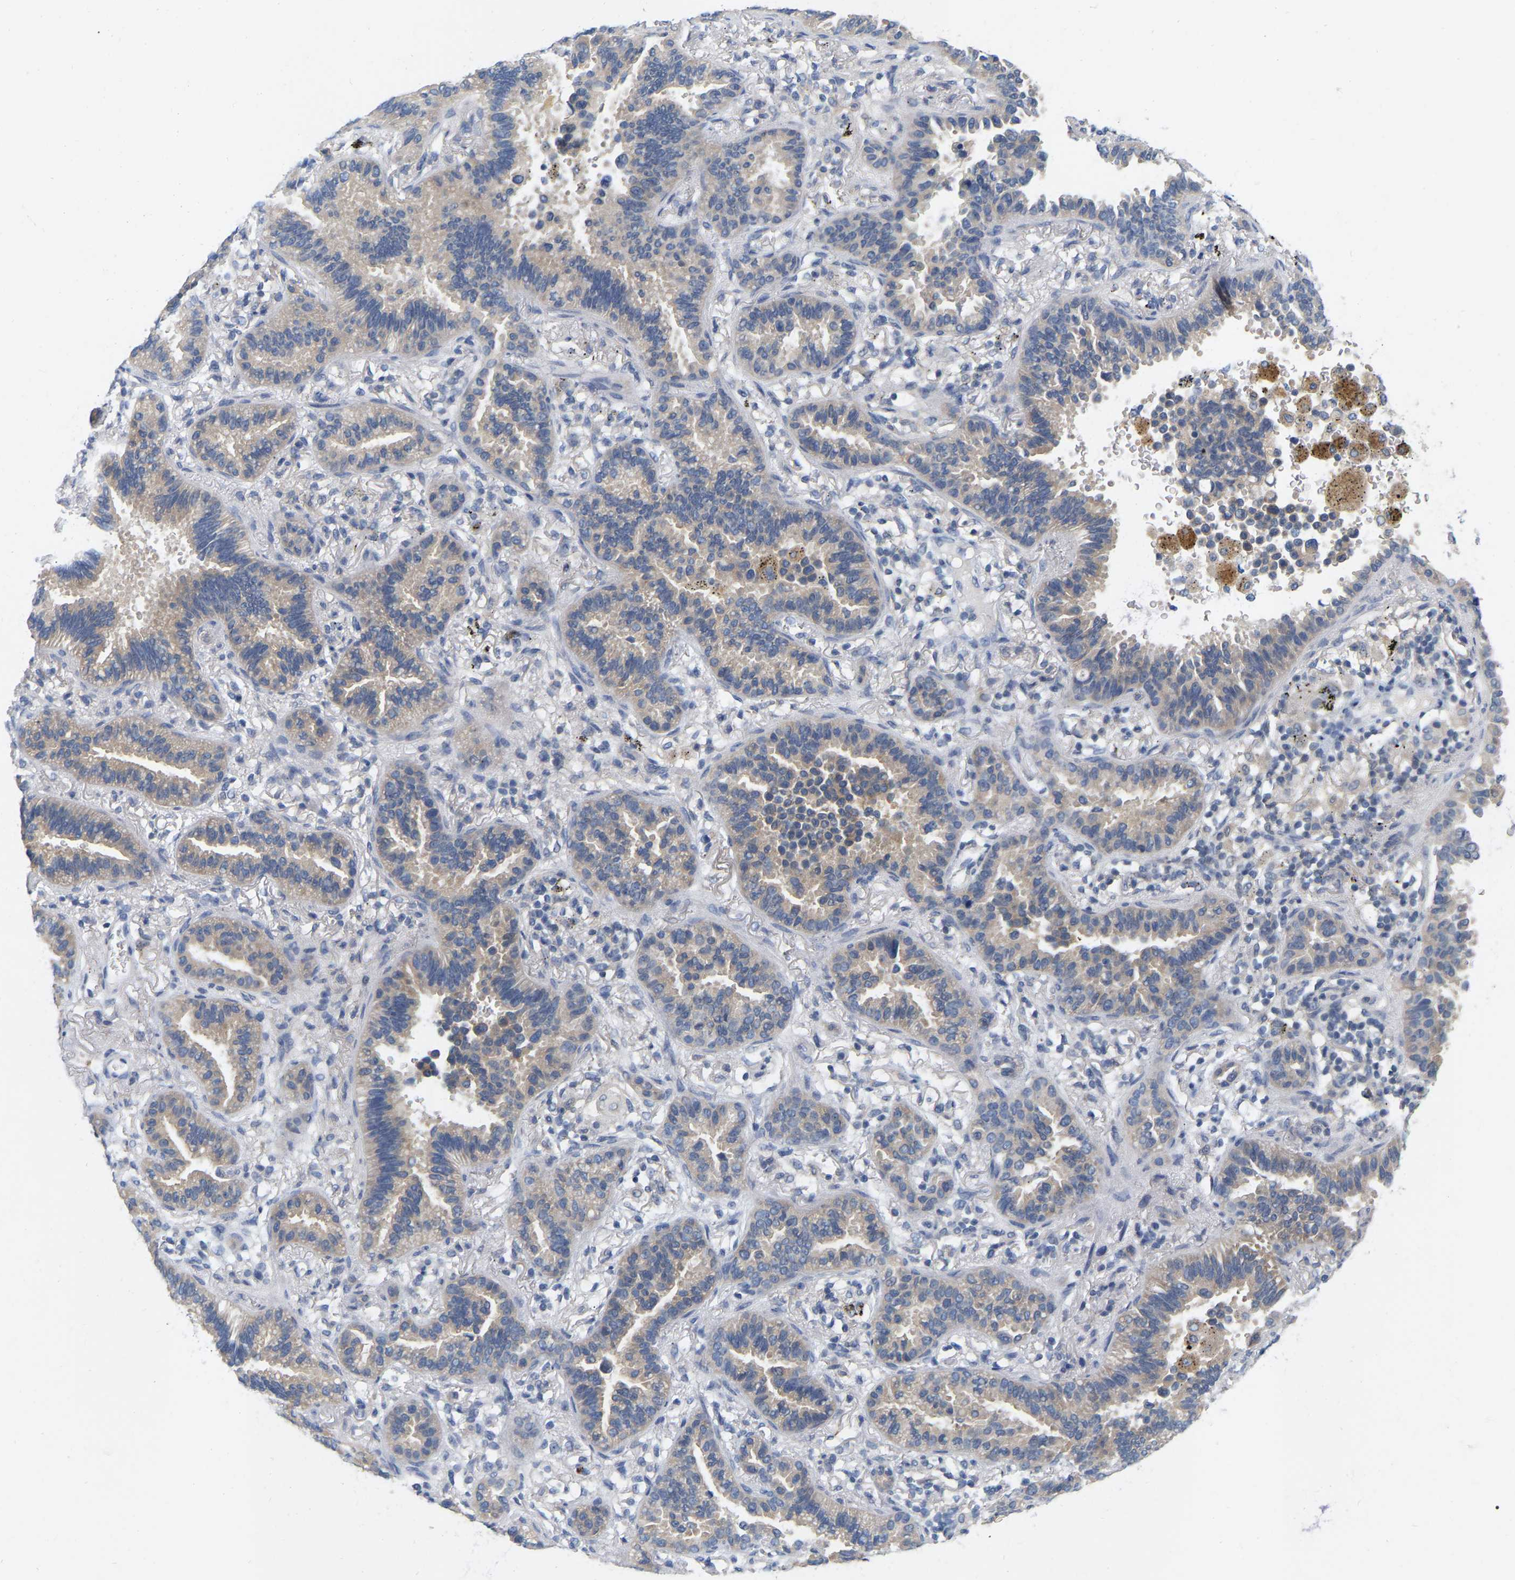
{"staining": {"intensity": "negative", "quantity": "none", "location": "none"}, "tissue": "lung cancer", "cell_type": "Tumor cells", "image_type": "cancer", "snomed": [{"axis": "morphology", "description": "Normal tissue, NOS"}, {"axis": "morphology", "description": "Adenocarcinoma, NOS"}, {"axis": "topography", "description": "Lung"}], "caption": "Lung adenocarcinoma was stained to show a protein in brown. There is no significant expression in tumor cells.", "gene": "WIPI2", "patient": {"sex": "male", "age": 59}}